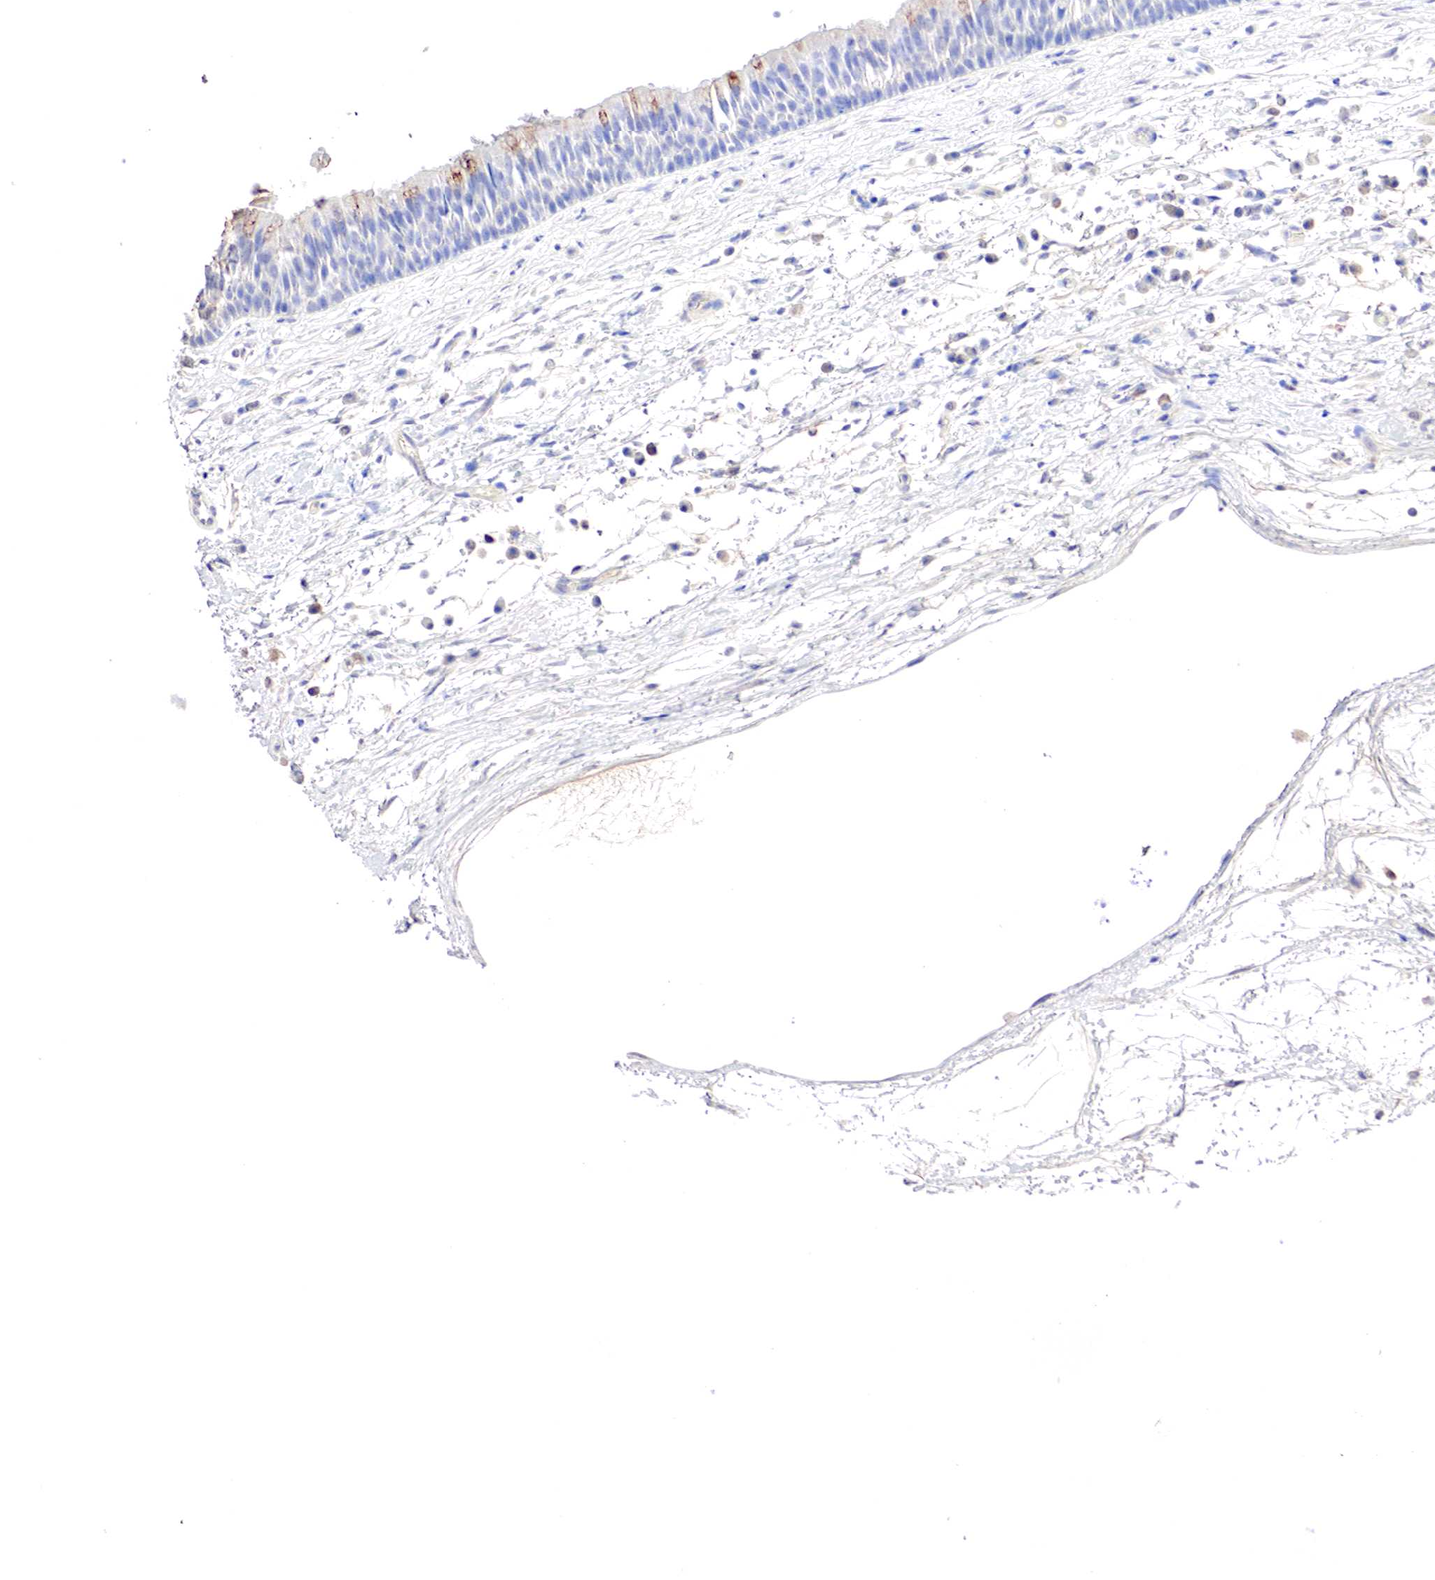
{"staining": {"intensity": "weak", "quantity": "25%-75%", "location": "cytoplasmic/membranous"}, "tissue": "nasopharynx", "cell_type": "Respiratory epithelial cells", "image_type": "normal", "snomed": [{"axis": "morphology", "description": "Normal tissue, NOS"}, {"axis": "topography", "description": "Nasopharynx"}], "caption": "Nasopharynx stained with a brown dye reveals weak cytoplasmic/membranous positive staining in approximately 25%-75% of respiratory epithelial cells.", "gene": "GATA1", "patient": {"sex": "male", "age": 13}}